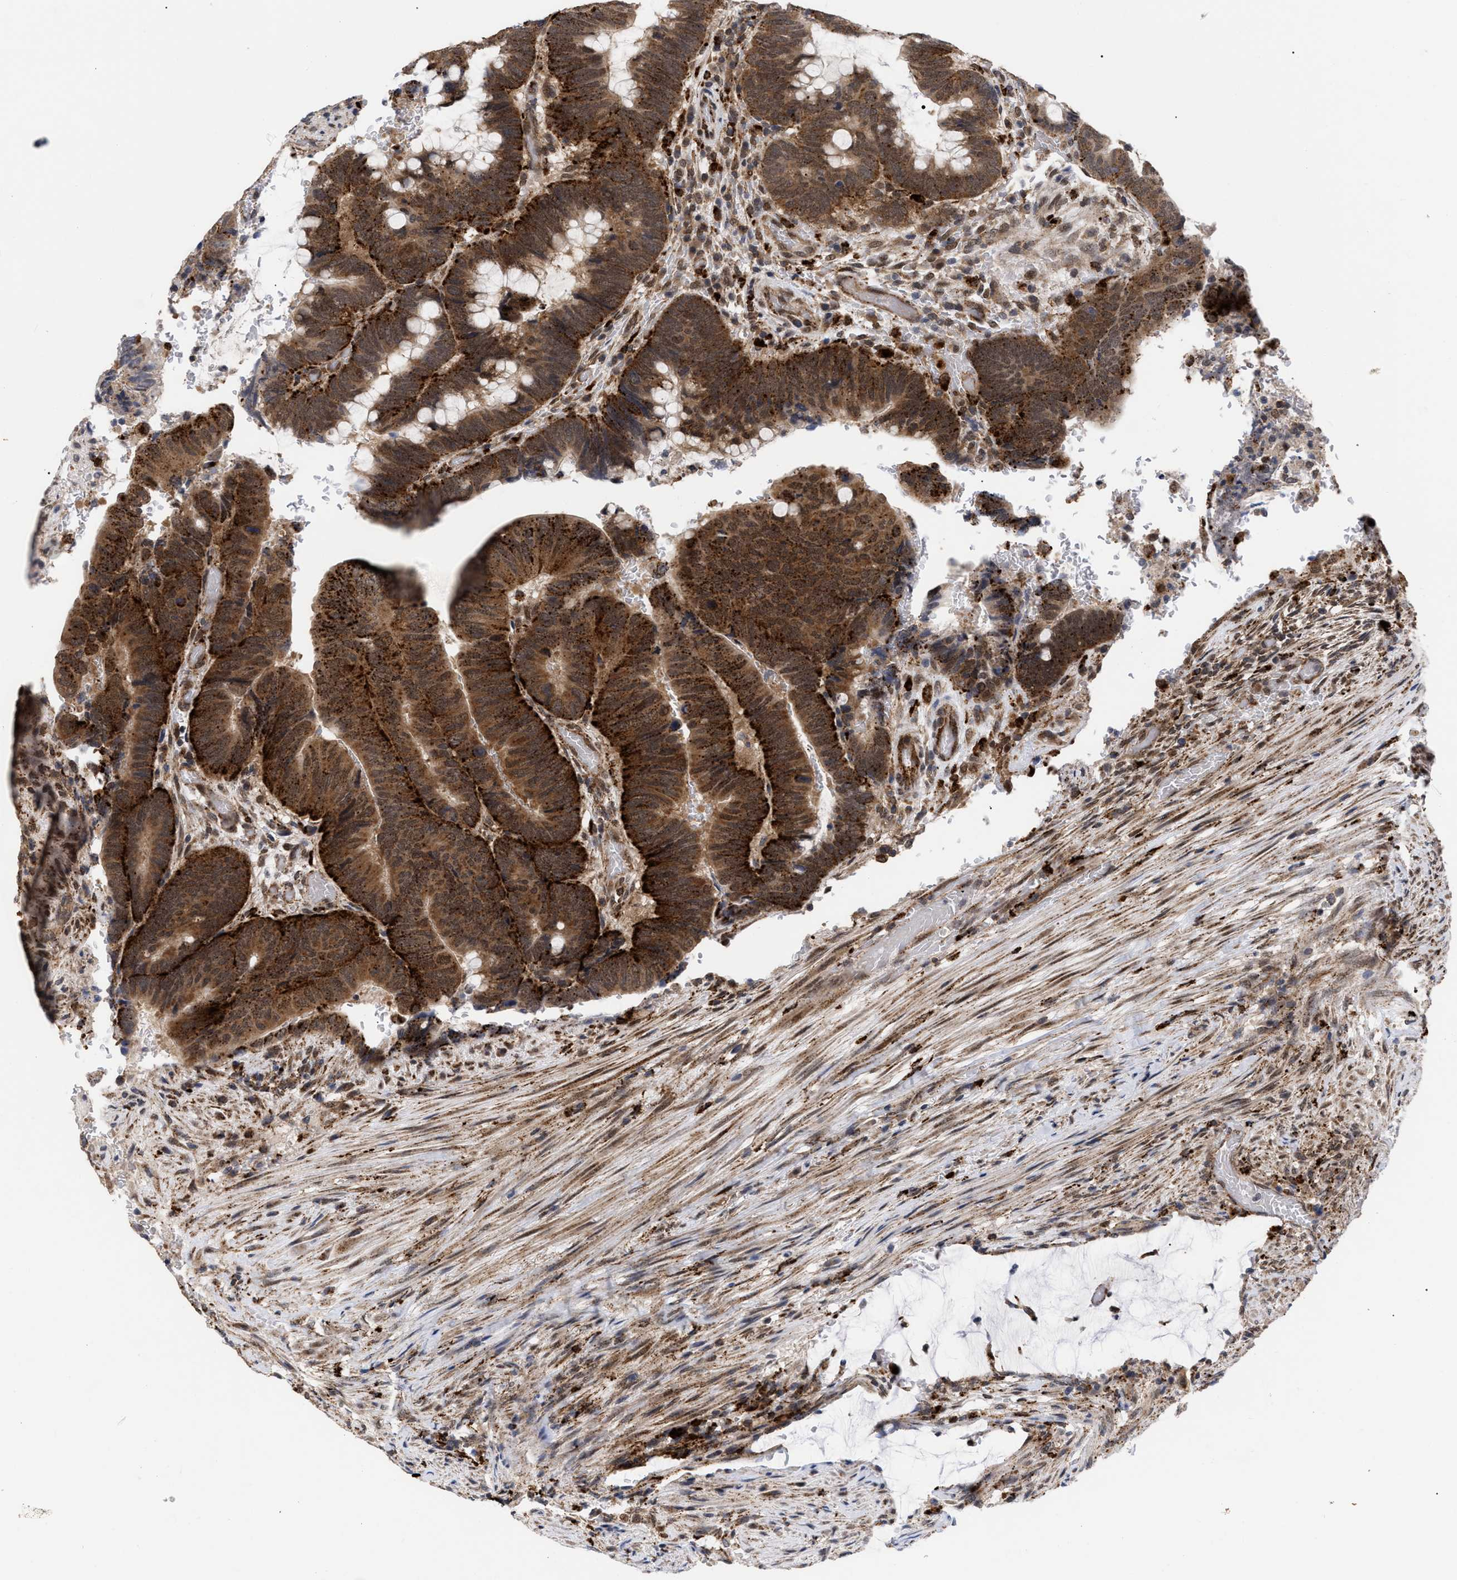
{"staining": {"intensity": "strong", "quantity": ">75%", "location": "cytoplasmic/membranous"}, "tissue": "colorectal cancer", "cell_type": "Tumor cells", "image_type": "cancer", "snomed": [{"axis": "morphology", "description": "Normal tissue, NOS"}, {"axis": "morphology", "description": "Adenocarcinoma, NOS"}, {"axis": "topography", "description": "Rectum"}], "caption": "This is a micrograph of immunohistochemistry staining of adenocarcinoma (colorectal), which shows strong expression in the cytoplasmic/membranous of tumor cells.", "gene": "UPF1", "patient": {"sex": "male", "age": 92}}